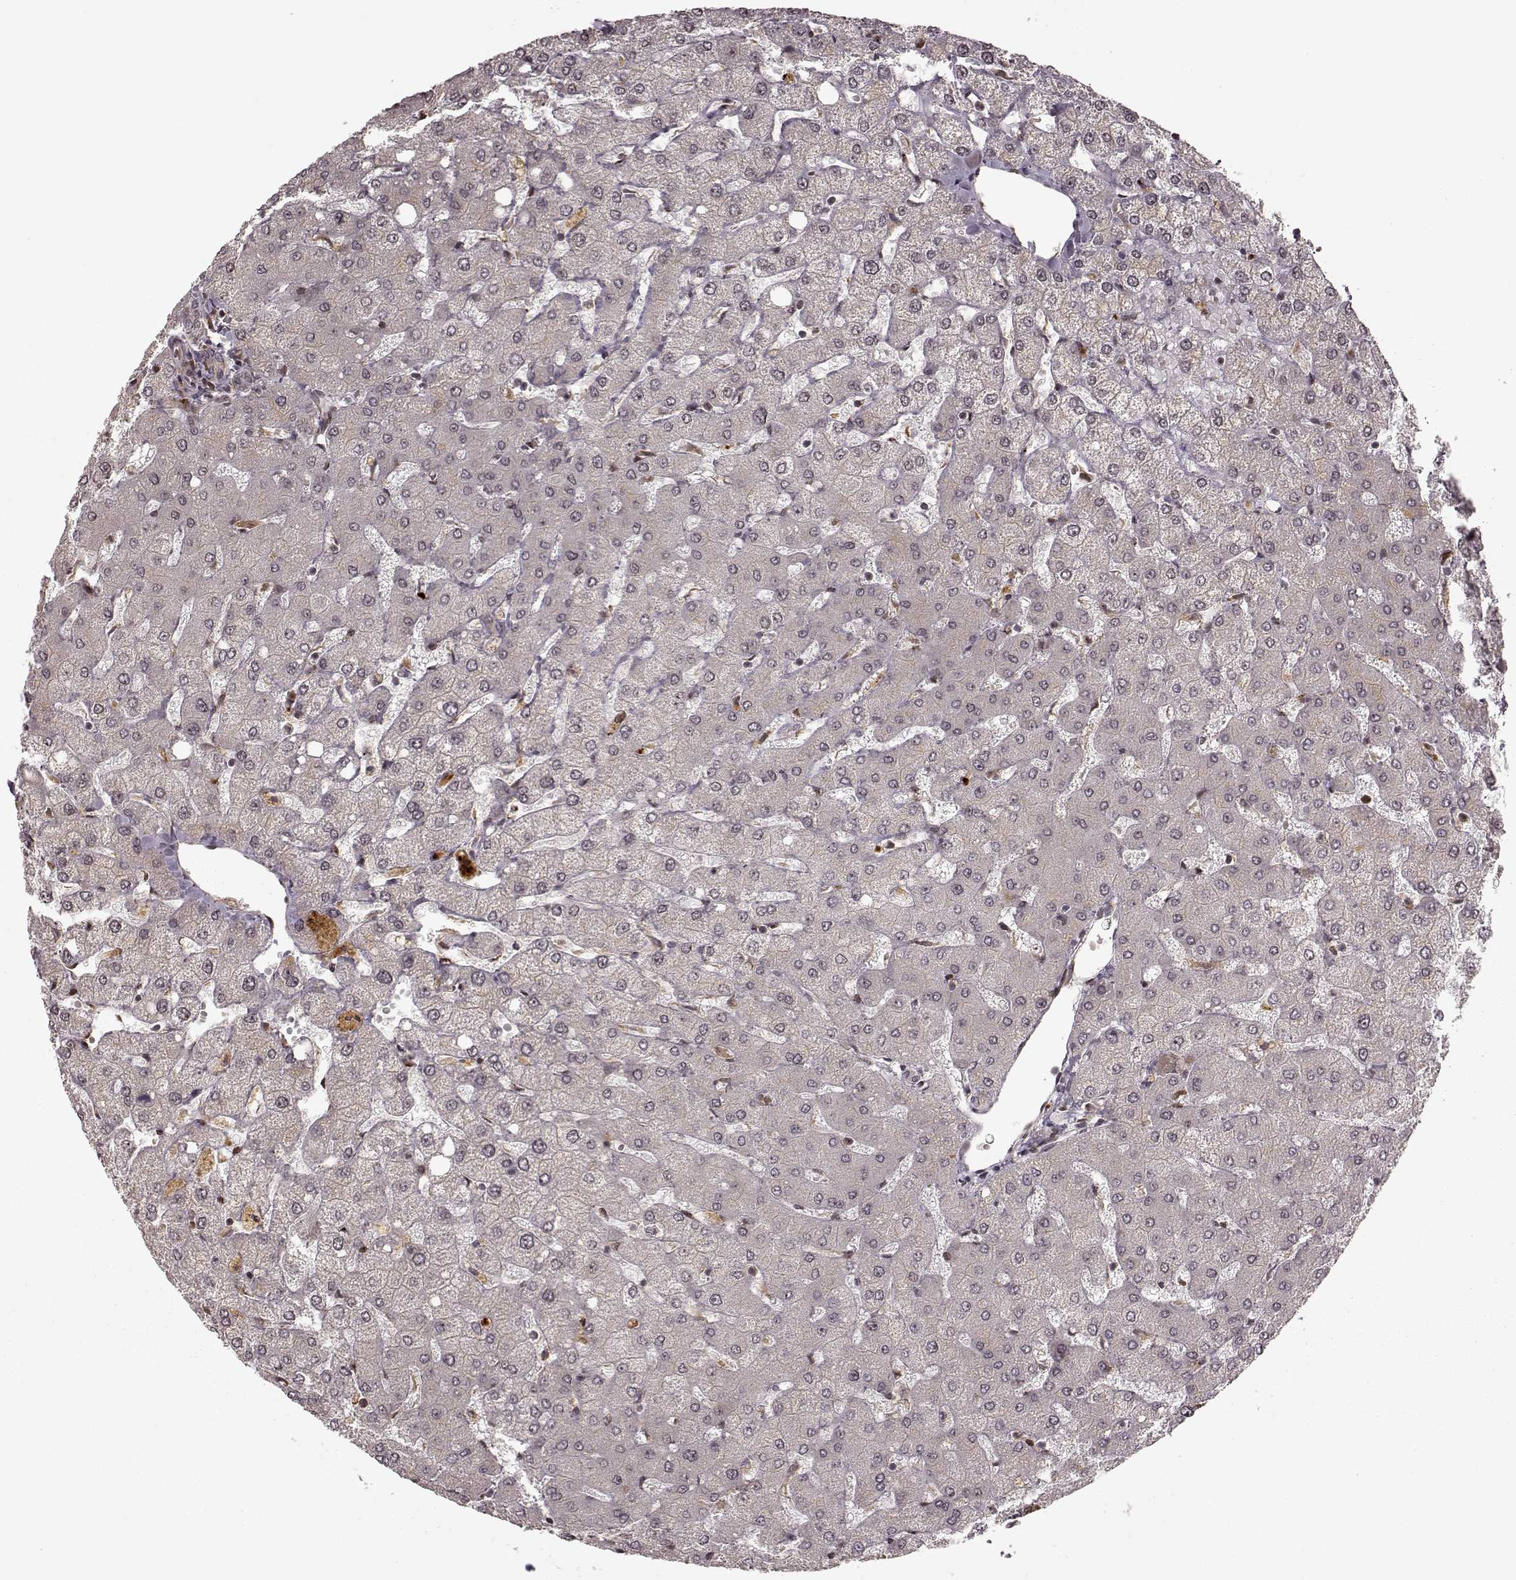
{"staining": {"intensity": "negative", "quantity": "none", "location": "none"}, "tissue": "liver", "cell_type": "Cholangiocytes", "image_type": "normal", "snomed": [{"axis": "morphology", "description": "Normal tissue, NOS"}, {"axis": "topography", "description": "Liver"}], "caption": "This photomicrograph is of normal liver stained with immunohistochemistry to label a protein in brown with the nuclei are counter-stained blue. There is no staining in cholangiocytes.", "gene": "SLC12A9", "patient": {"sex": "female", "age": 54}}